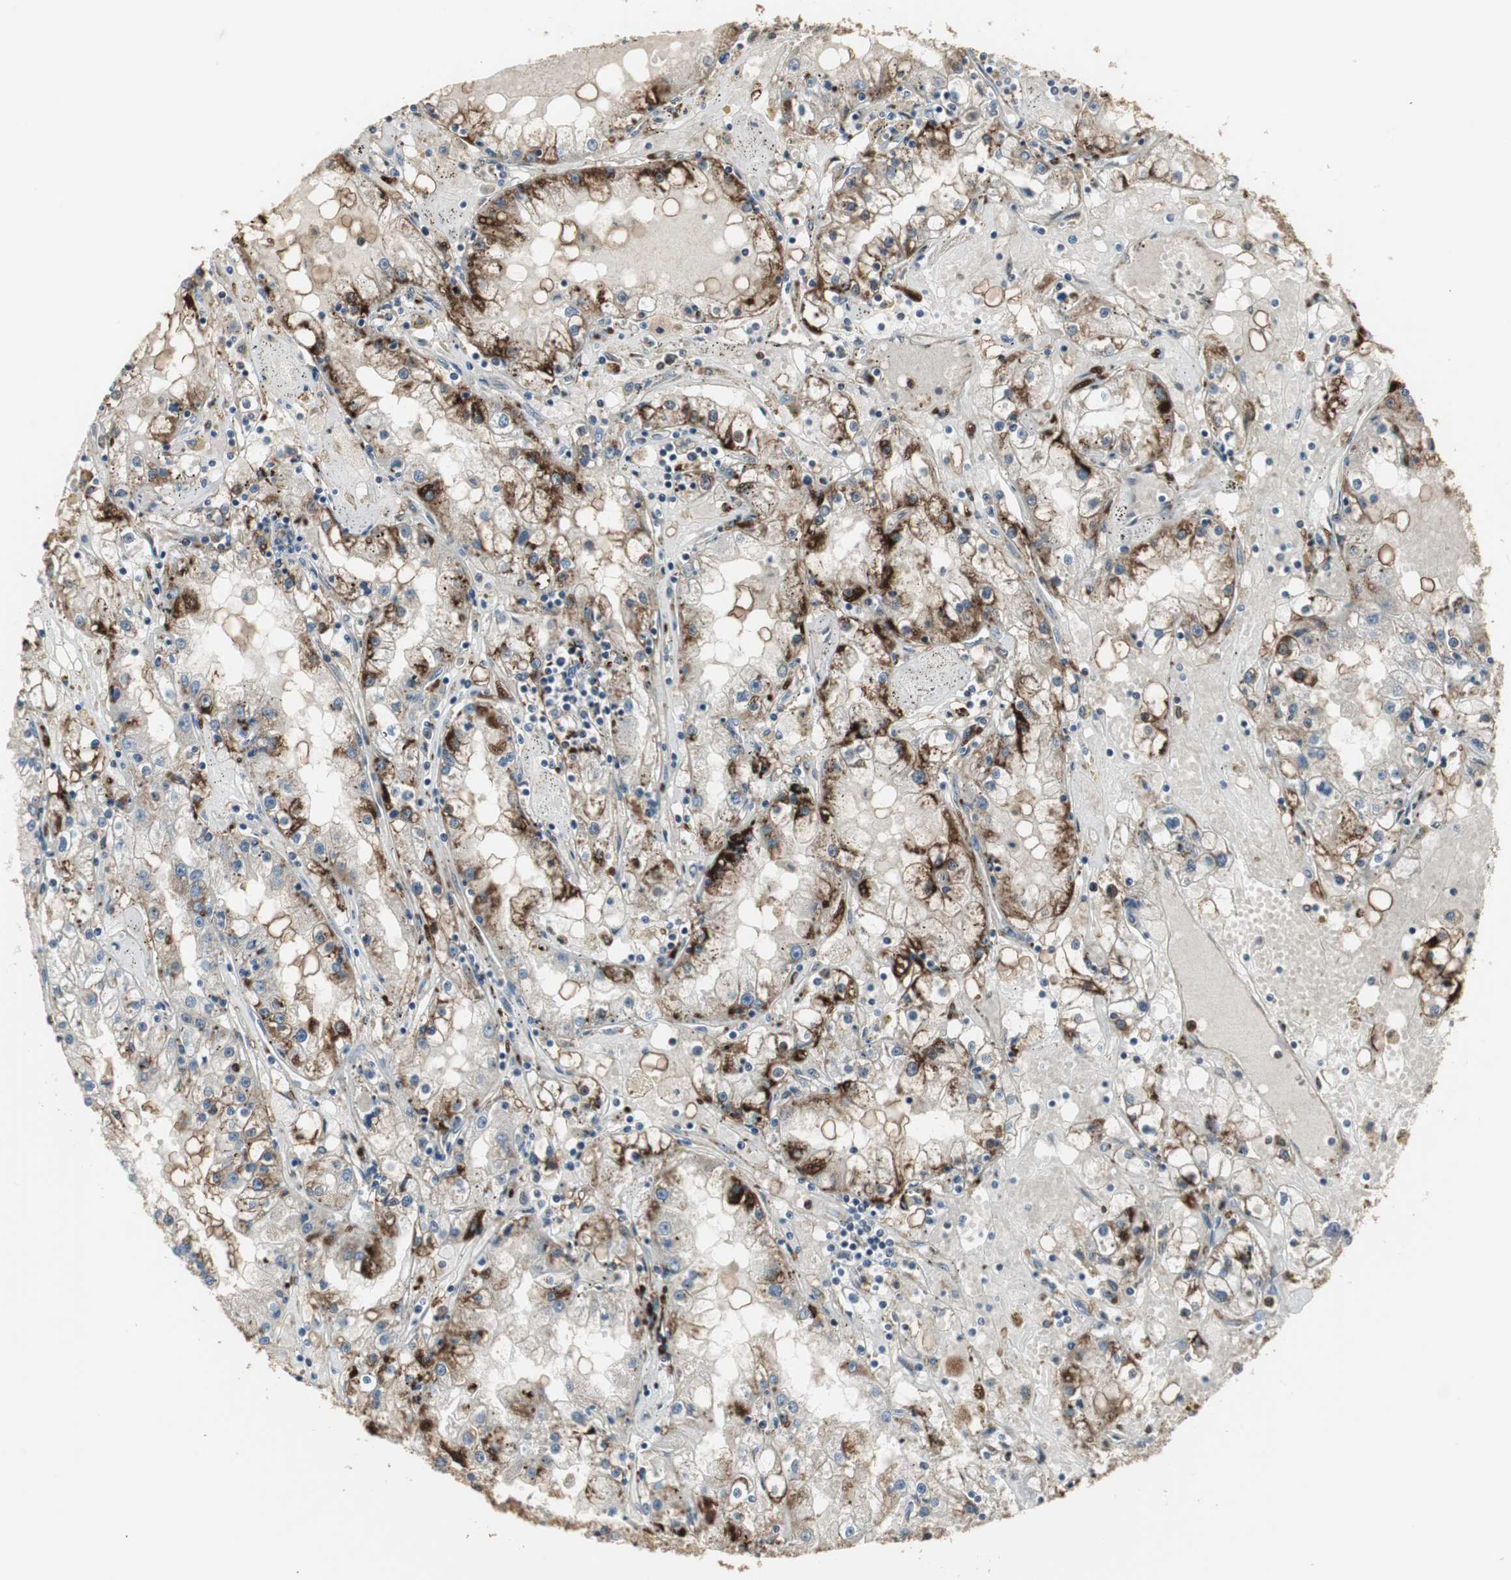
{"staining": {"intensity": "strong", "quantity": "25%-75%", "location": "cytoplasmic/membranous"}, "tissue": "renal cancer", "cell_type": "Tumor cells", "image_type": "cancer", "snomed": [{"axis": "morphology", "description": "Adenocarcinoma, NOS"}, {"axis": "topography", "description": "Kidney"}], "caption": "IHC of human renal cancer reveals high levels of strong cytoplasmic/membranous positivity in about 25%-75% of tumor cells.", "gene": "PLIN3", "patient": {"sex": "male", "age": 56}}